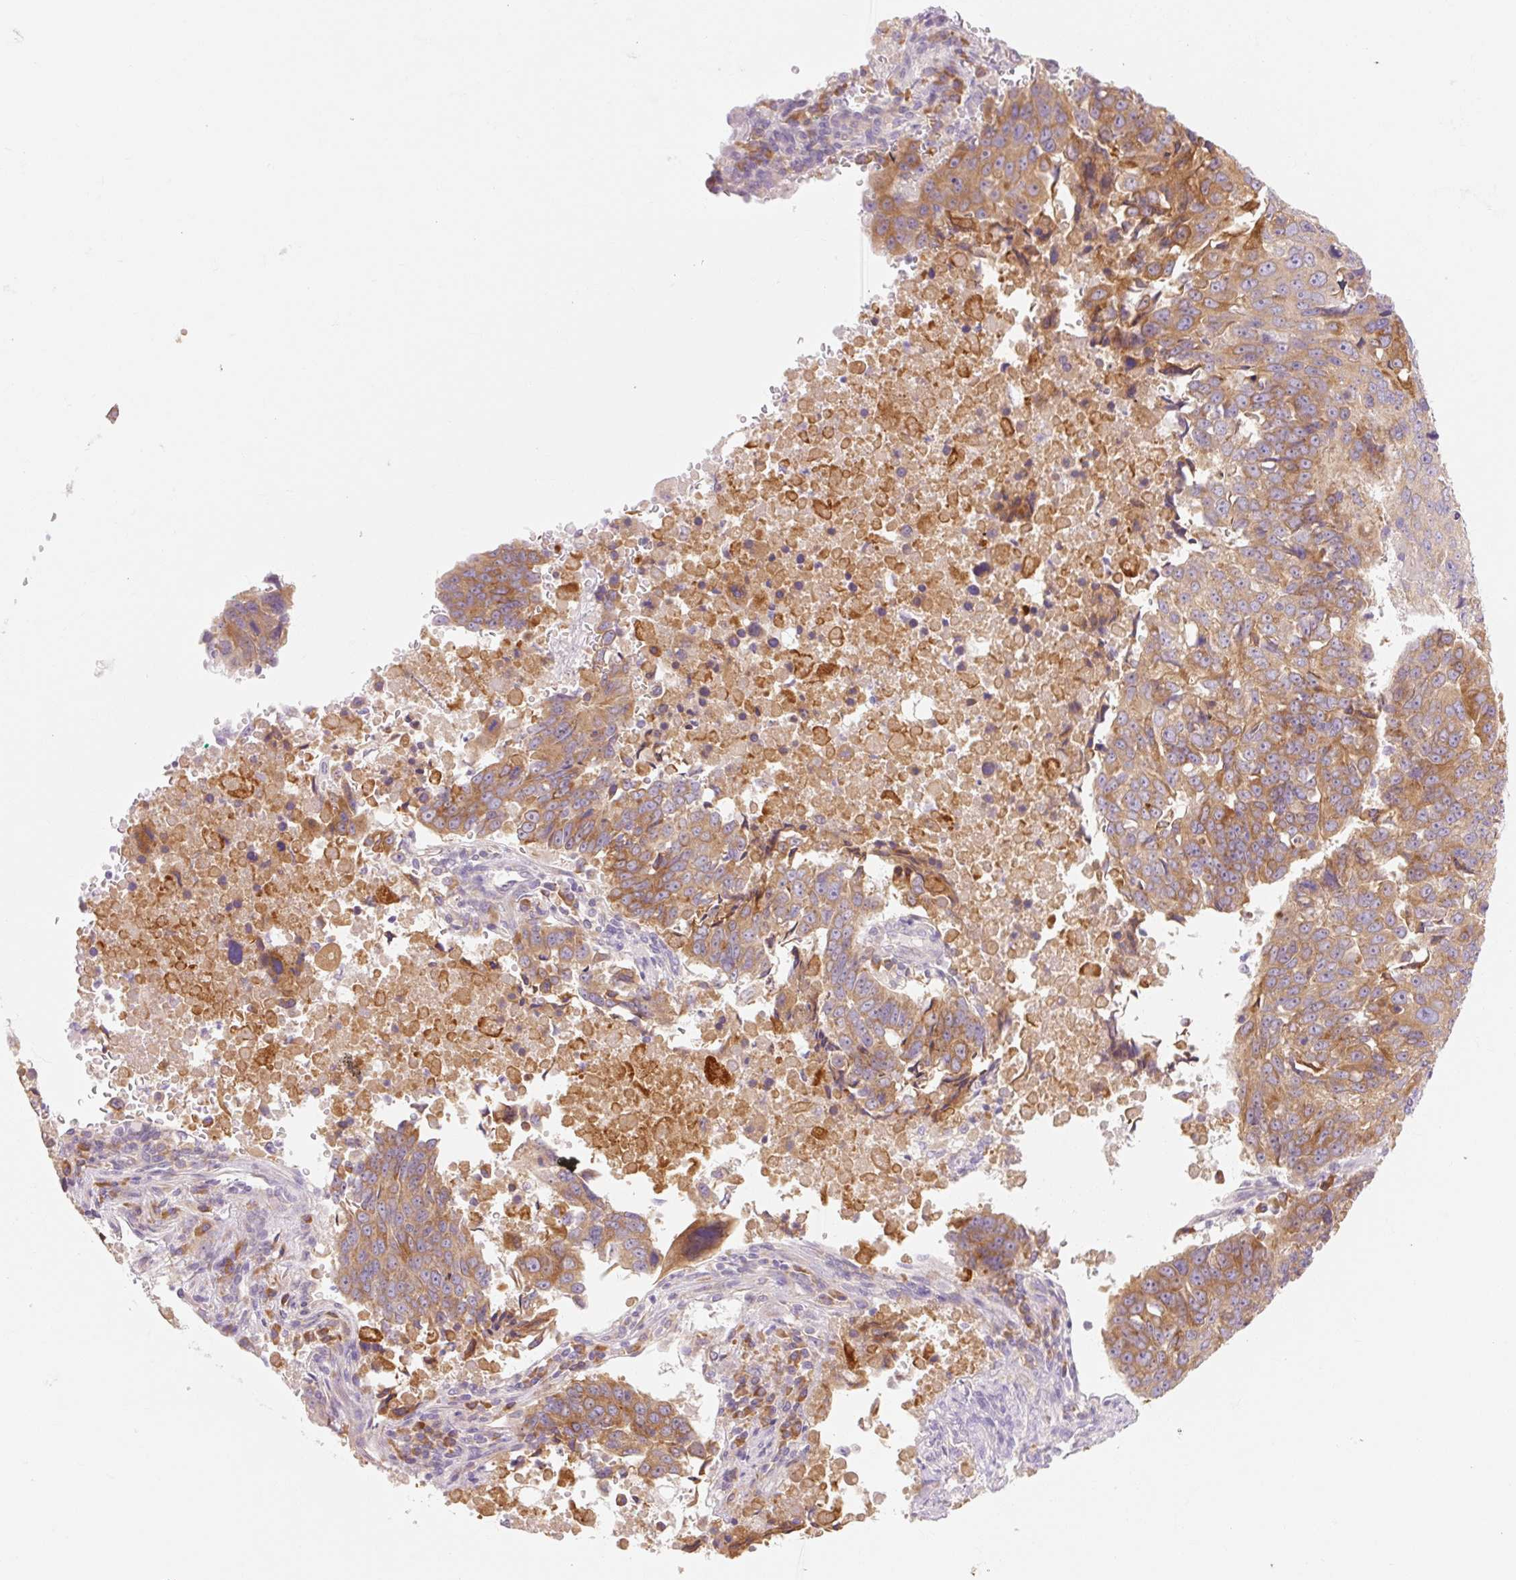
{"staining": {"intensity": "moderate", "quantity": ">75%", "location": "cytoplasmic/membranous"}, "tissue": "lung cancer", "cell_type": "Tumor cells", "image_type": "cancer", "snomed": [{"axis": "morphology", "description": "Squamous cell carcinoma, NOS"}, {"axis": "topography", "description": "Lung"}], "caption": "There is medium levels of moderate cytoplasmic/membranous staining in tumor cells of lung cancer (squamous cell carcinoma), as demonstrated by immunohistochemical staining (brown color).", "gene": "MYO1D", "patient": {"sex": "female", "age": 66}}